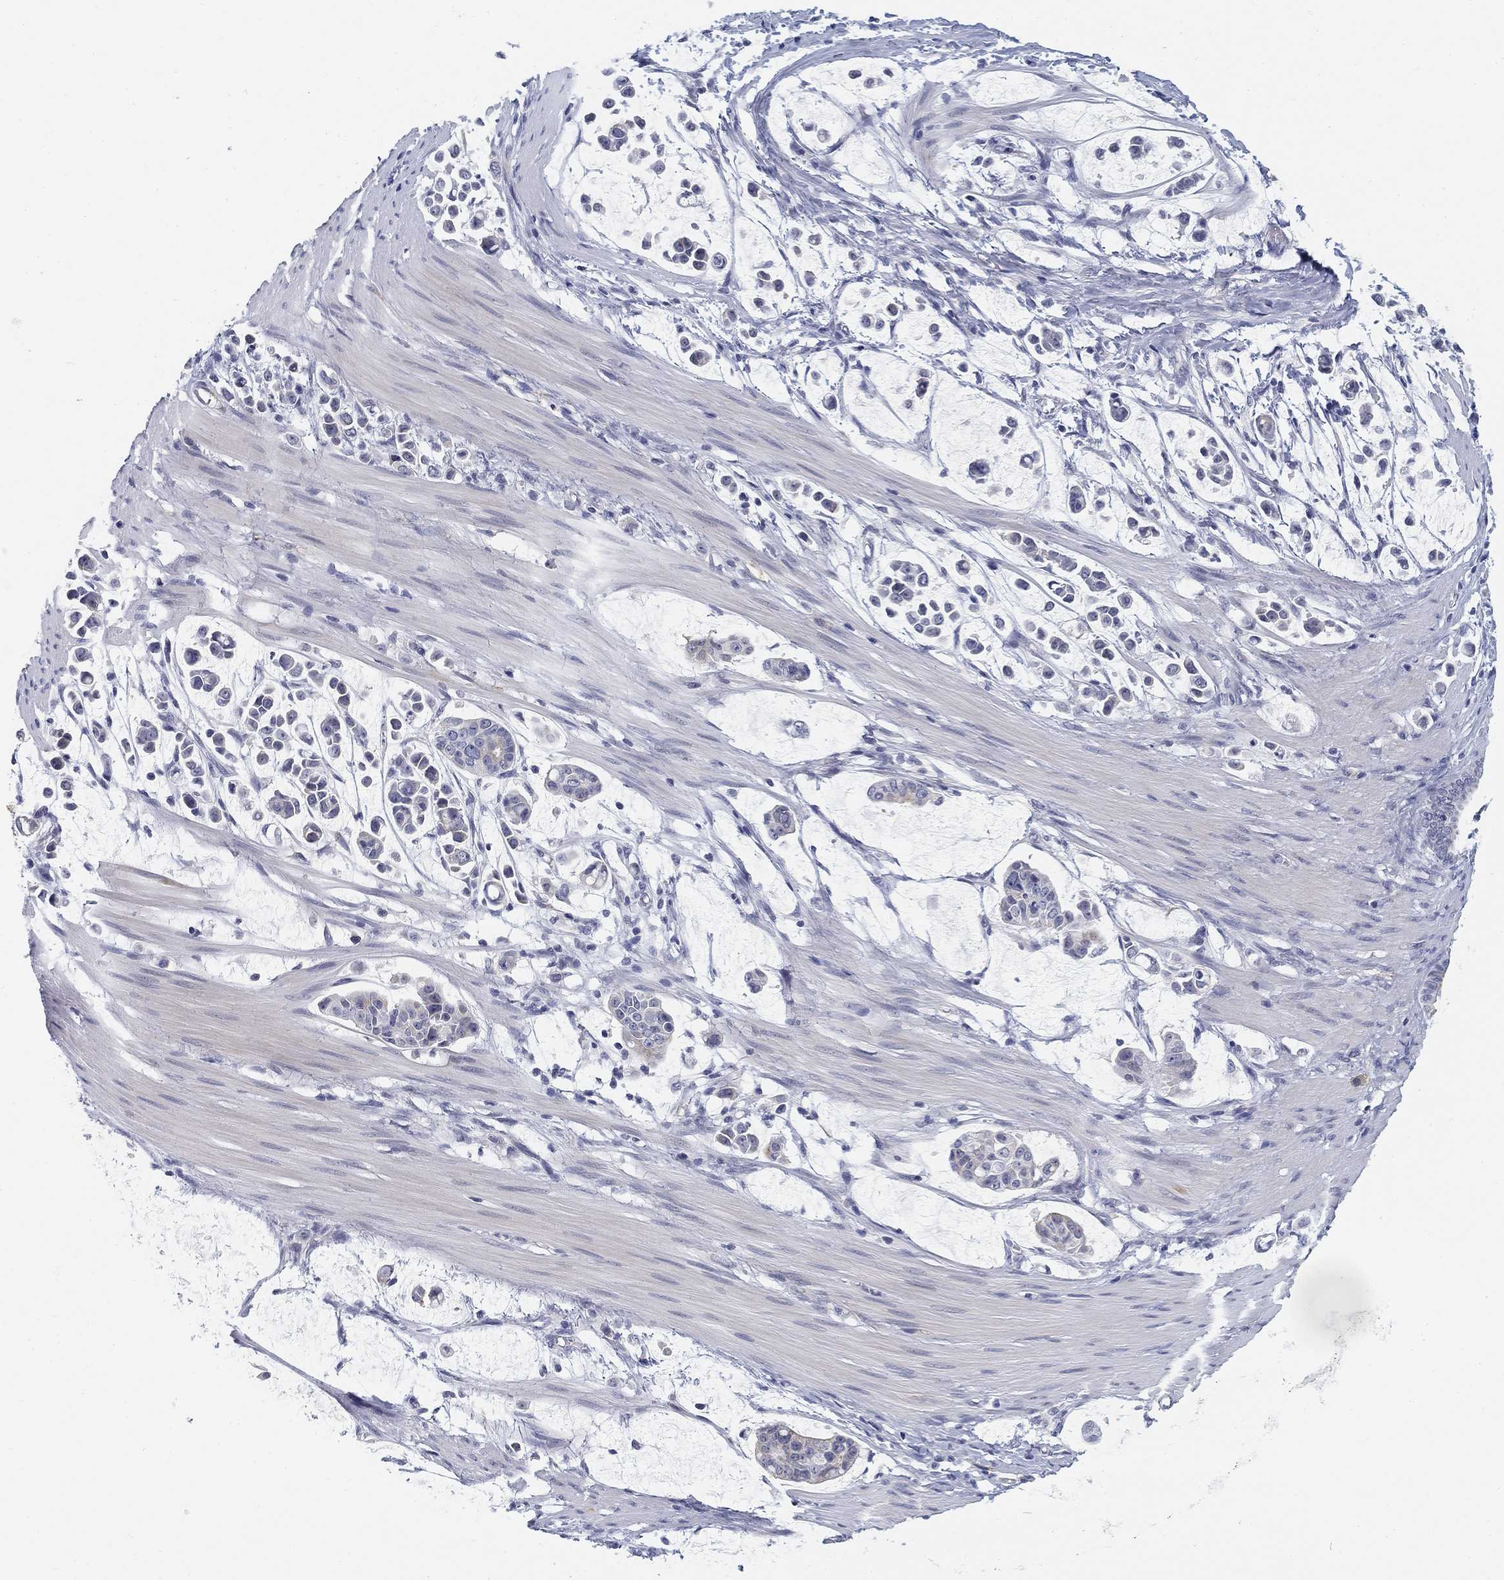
{"staining": {"intensity": "negative", "quantity": "none", "location": "none"}, "tissue": "stomach cancer", "cell_type": "Tumor cells", "image_type": "cancer", "snomed": [{"axis": "morphology", "description": "Adenocarcinoma, NOS"}, {"axis": "topography", "description": "Stomach"}], "caption": "Tumor cells show no significant staining in stomach cancer (adenocarcinoma).", "gene": "SLC2A5", "patient": {"sex": "male", "age": 82}}